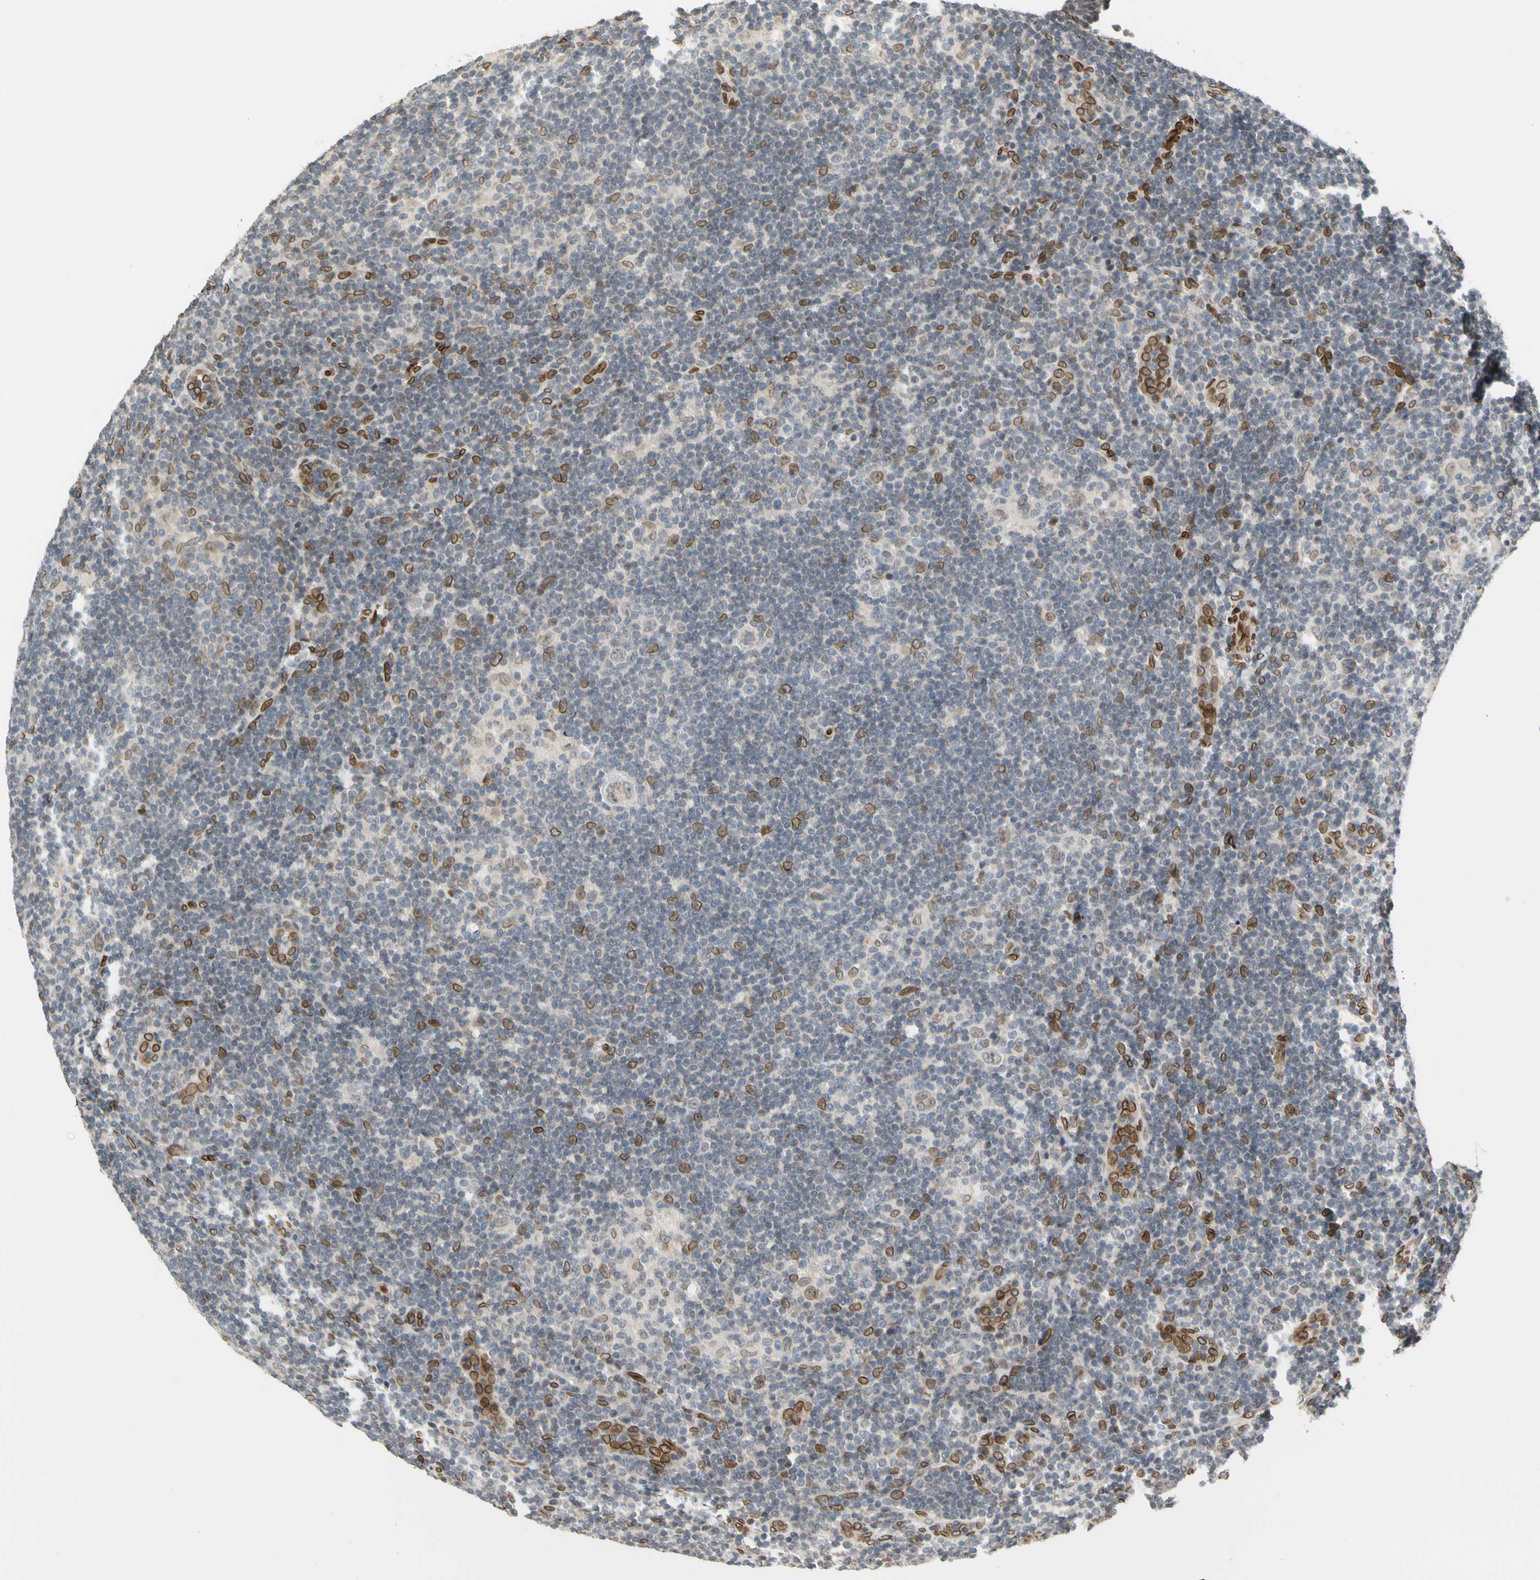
{"staining": {"intensity": "moderate", "quantity": ">75%", "location": "cytoplasmic/membranous,nuclear"}, "tissue": "lymphoma", "cell_type": "Tumor cells", "image_type": "cancer", "snomed": [{"axis": "morphology", "description": "Hodgkin's disease, NOS"}, {"axis": "topography", "description": "Lymph node"}], "caption": "Immunohistochemistry of Hodgkin's disease exhibits medium levels of moderate cytoplasmic/membranous and nuclear expression in approximately >75% of tumor cells.", "gene": "SUN1", "patient": {"sex": "female", "age": 57}}